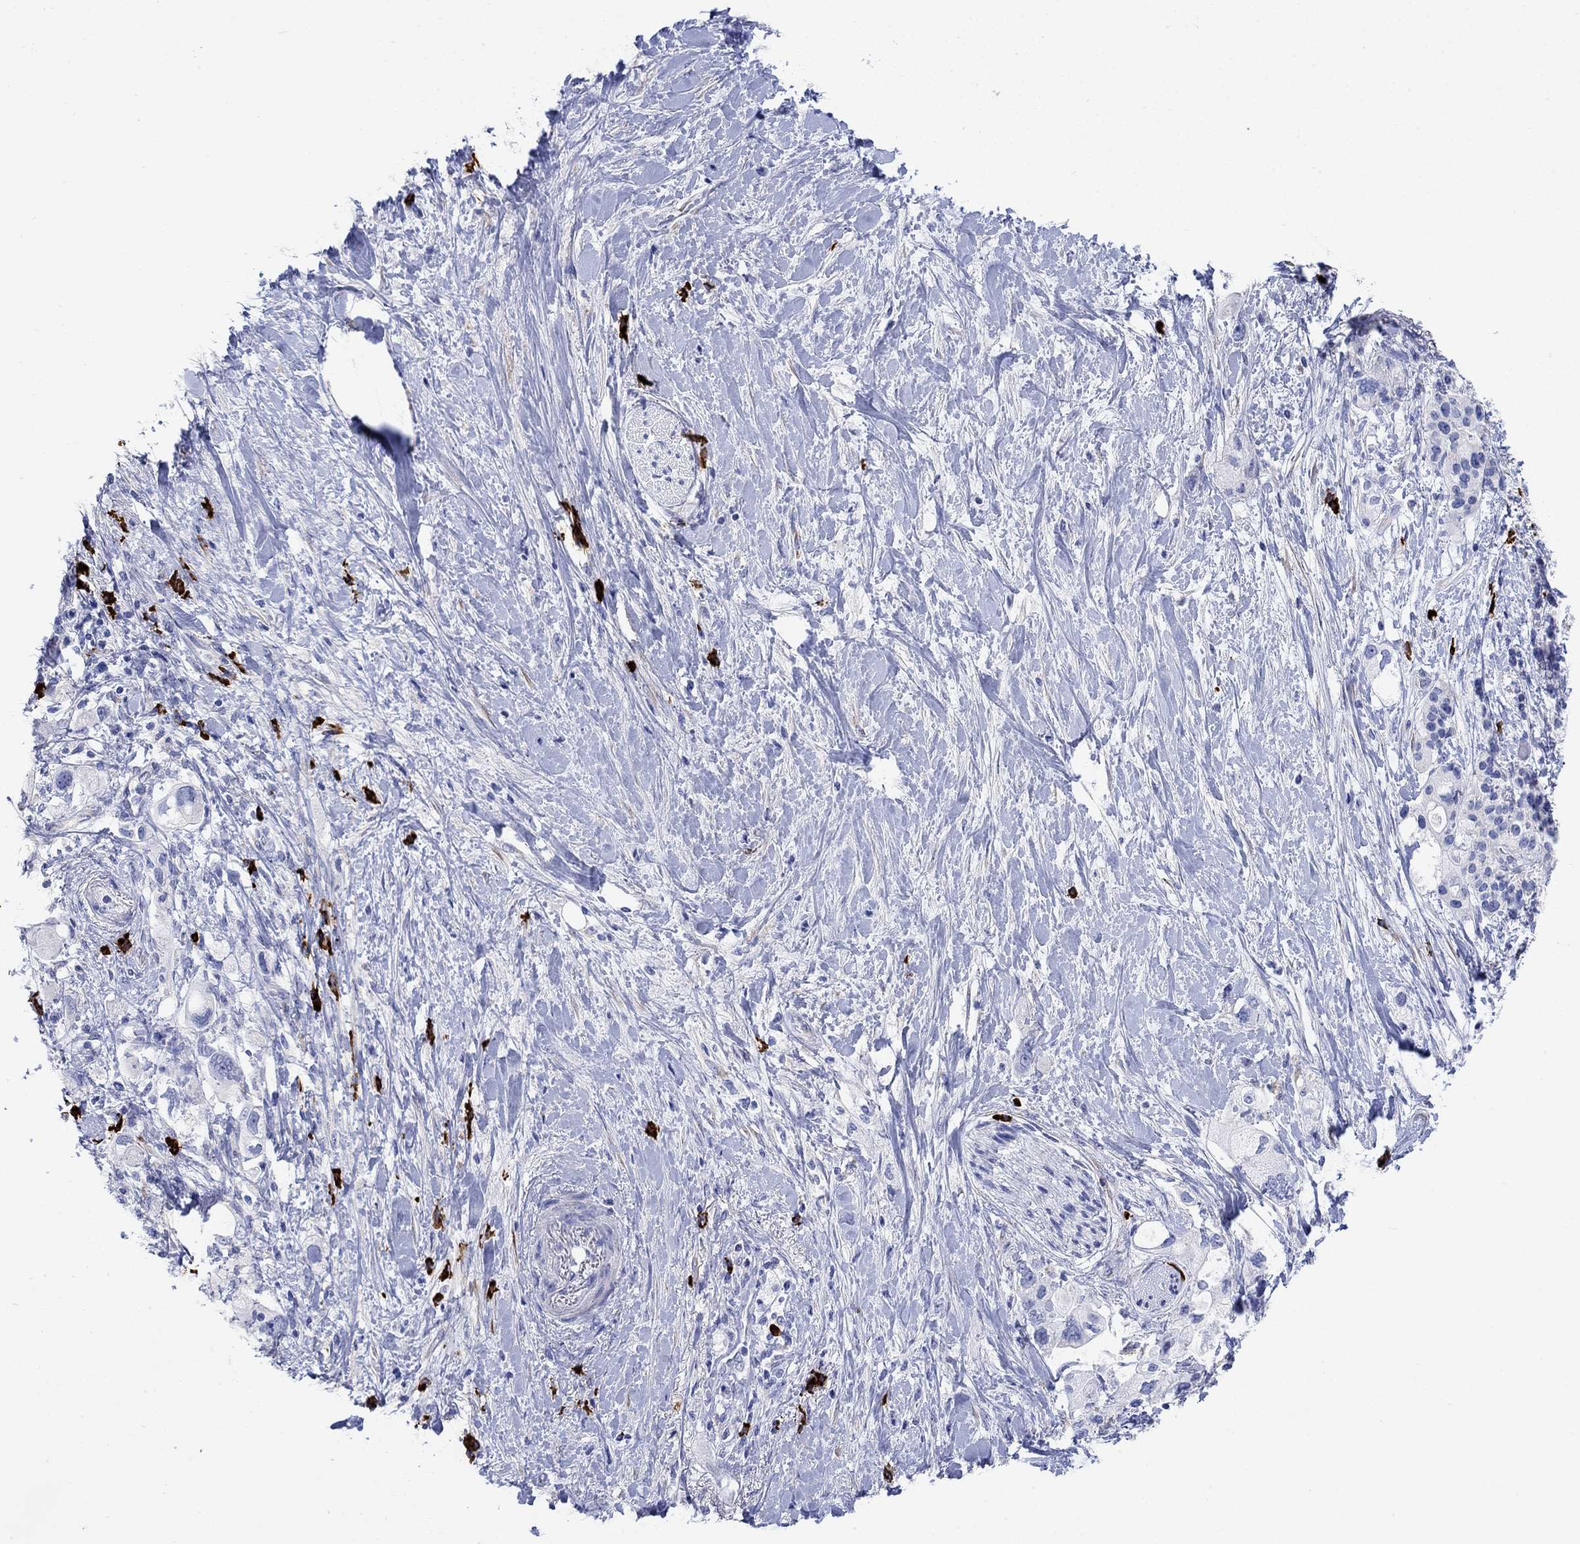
{"staining": {"intensity": "negative", "quantity": "none", "location": "none"}, "tissue": "pancreatic cancer", "cell_type": "Tumor cells", "image_type": "cancer", "snomed": [{"axis": "morphology", "description": "Adenocarcinoma, NOS"}, {"axis": "topography", "description": "Pancreas"}], "caption": "There is no significant expression in tumor cells of pancreatic cancer (adenocarcinoma).", "gene": "P2RY6", "patient": {"sex": "female", "age": 56}}